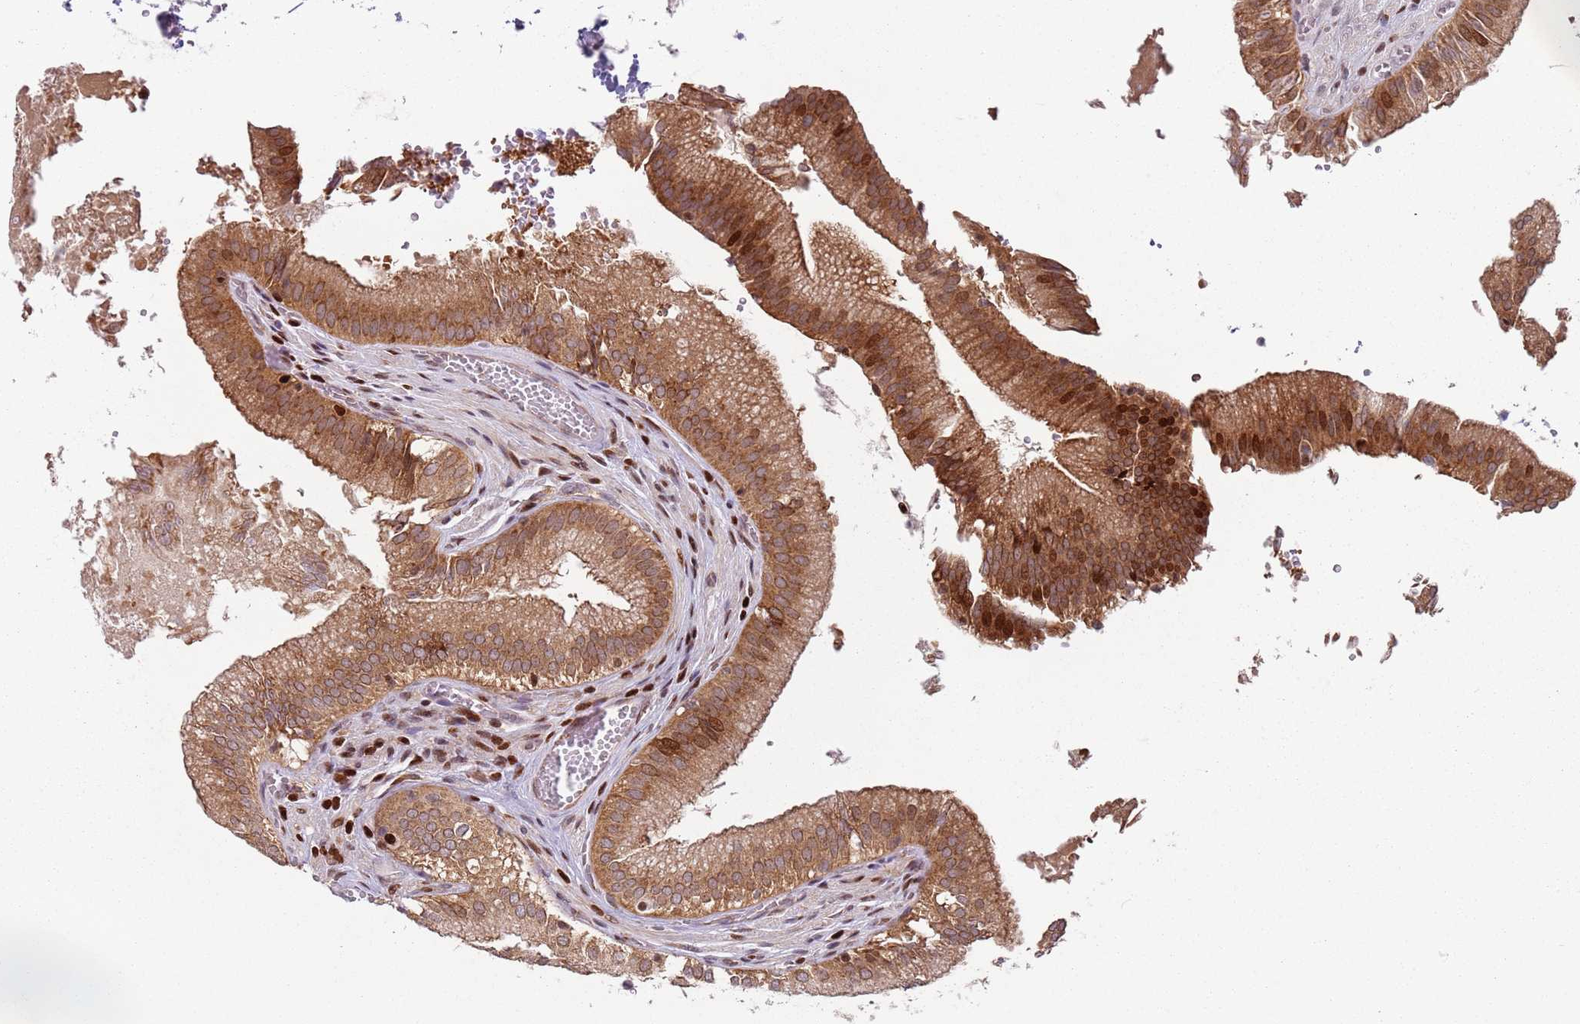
{"staining": {"intensity": "strong", "quantity": ">75%", "location": "cytoplasmic/membranous,nuclear"}, "tissue": "gallbladder", "cell_type": "Glandular cells", "image_type": "normal", "snomed": [{"axis": "morphology", "description": "Normal tissue, NOS"}, {"axis": "topography", "description": "Gallbladder"}, {"axis": "topography", "description": "Peripheral nerve tissue"}], "caption": "Protein analysis of unremarkable gallbladder exhibits strong cytoplasmic/membranous,nuclear positivity in approximately >75% of glandular cells. Nuclei are stained in blue.", "gene": "HNRNPLL", "patient": {"sex": "male", "age": 17}}